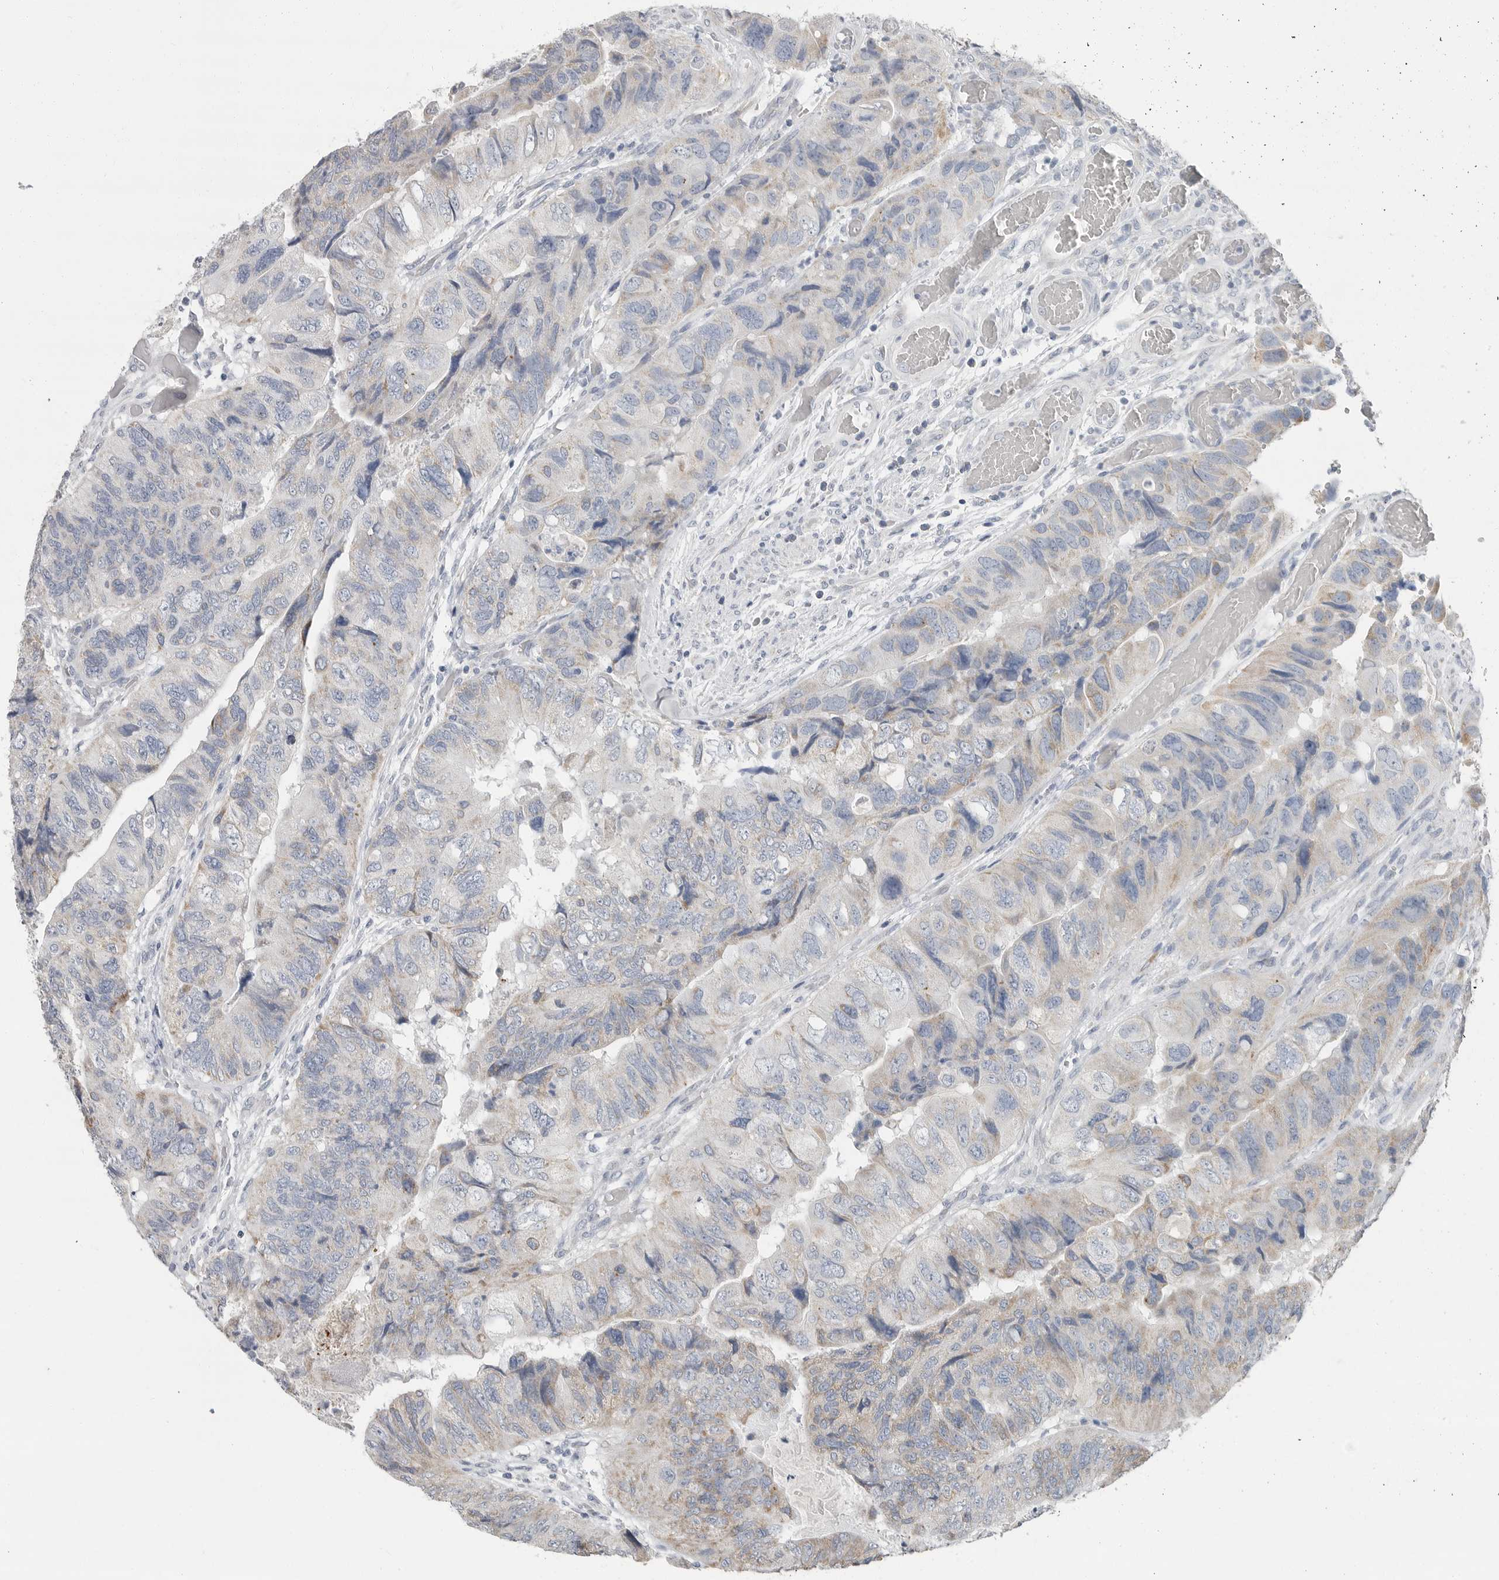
{"staining": {"intensity": "negative", "quantity": "none", "location": "none"}, "tissue": "colorectal cancer", "cell_type": "Tumor cells", "image_type": "cancer", "snomed": [{"axis": "morphology", "description": "Adenocarcinoma, NOS"}, {"axis": "topography", "description": "Rectum"}], "caption": "Adenocarcinoma (colorectal) was stained to show a protein in brown. There is no significant expression in tumor cells. (DAB immunohistochemistry (IHC) visualized using brightfield microscopy, high magnification).", "gene": "PLN", "patient": {"sex": "male", "age": 63}}